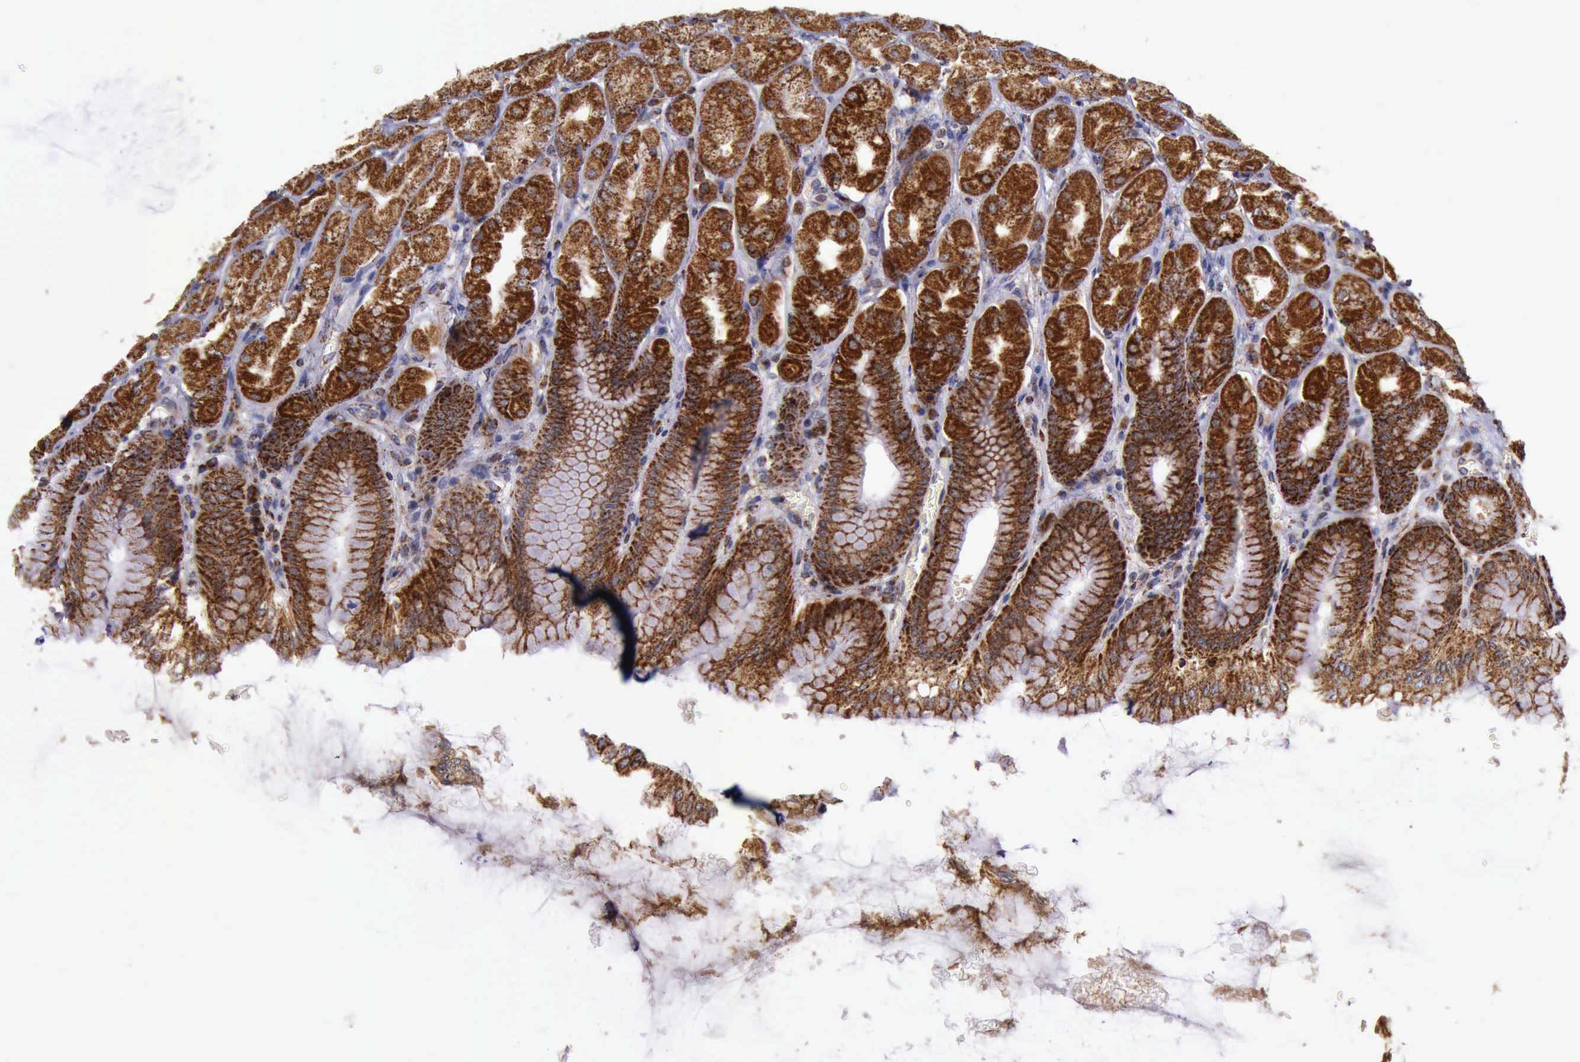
{"staining": {"intensity": "strong", "quantity": ">75%", "location": "cytoplasmic/membranous"}, "tissue": "stomach", "cell_type": "Glandular cells", "image_type": "normal", "snomed": [{"axis": "morphology", "description": "Normal tissue, NOS"}, {"axis": "topography", "description": "Stomach, upper"}], "caption": "Immunohistochemical staining of benign human stomach demonstrates strong cytoplasmic/membranous protein staining in about >75% of glandular cells.", "gene": "TXN2", "patient": {"sex": "female", "age": 56}}